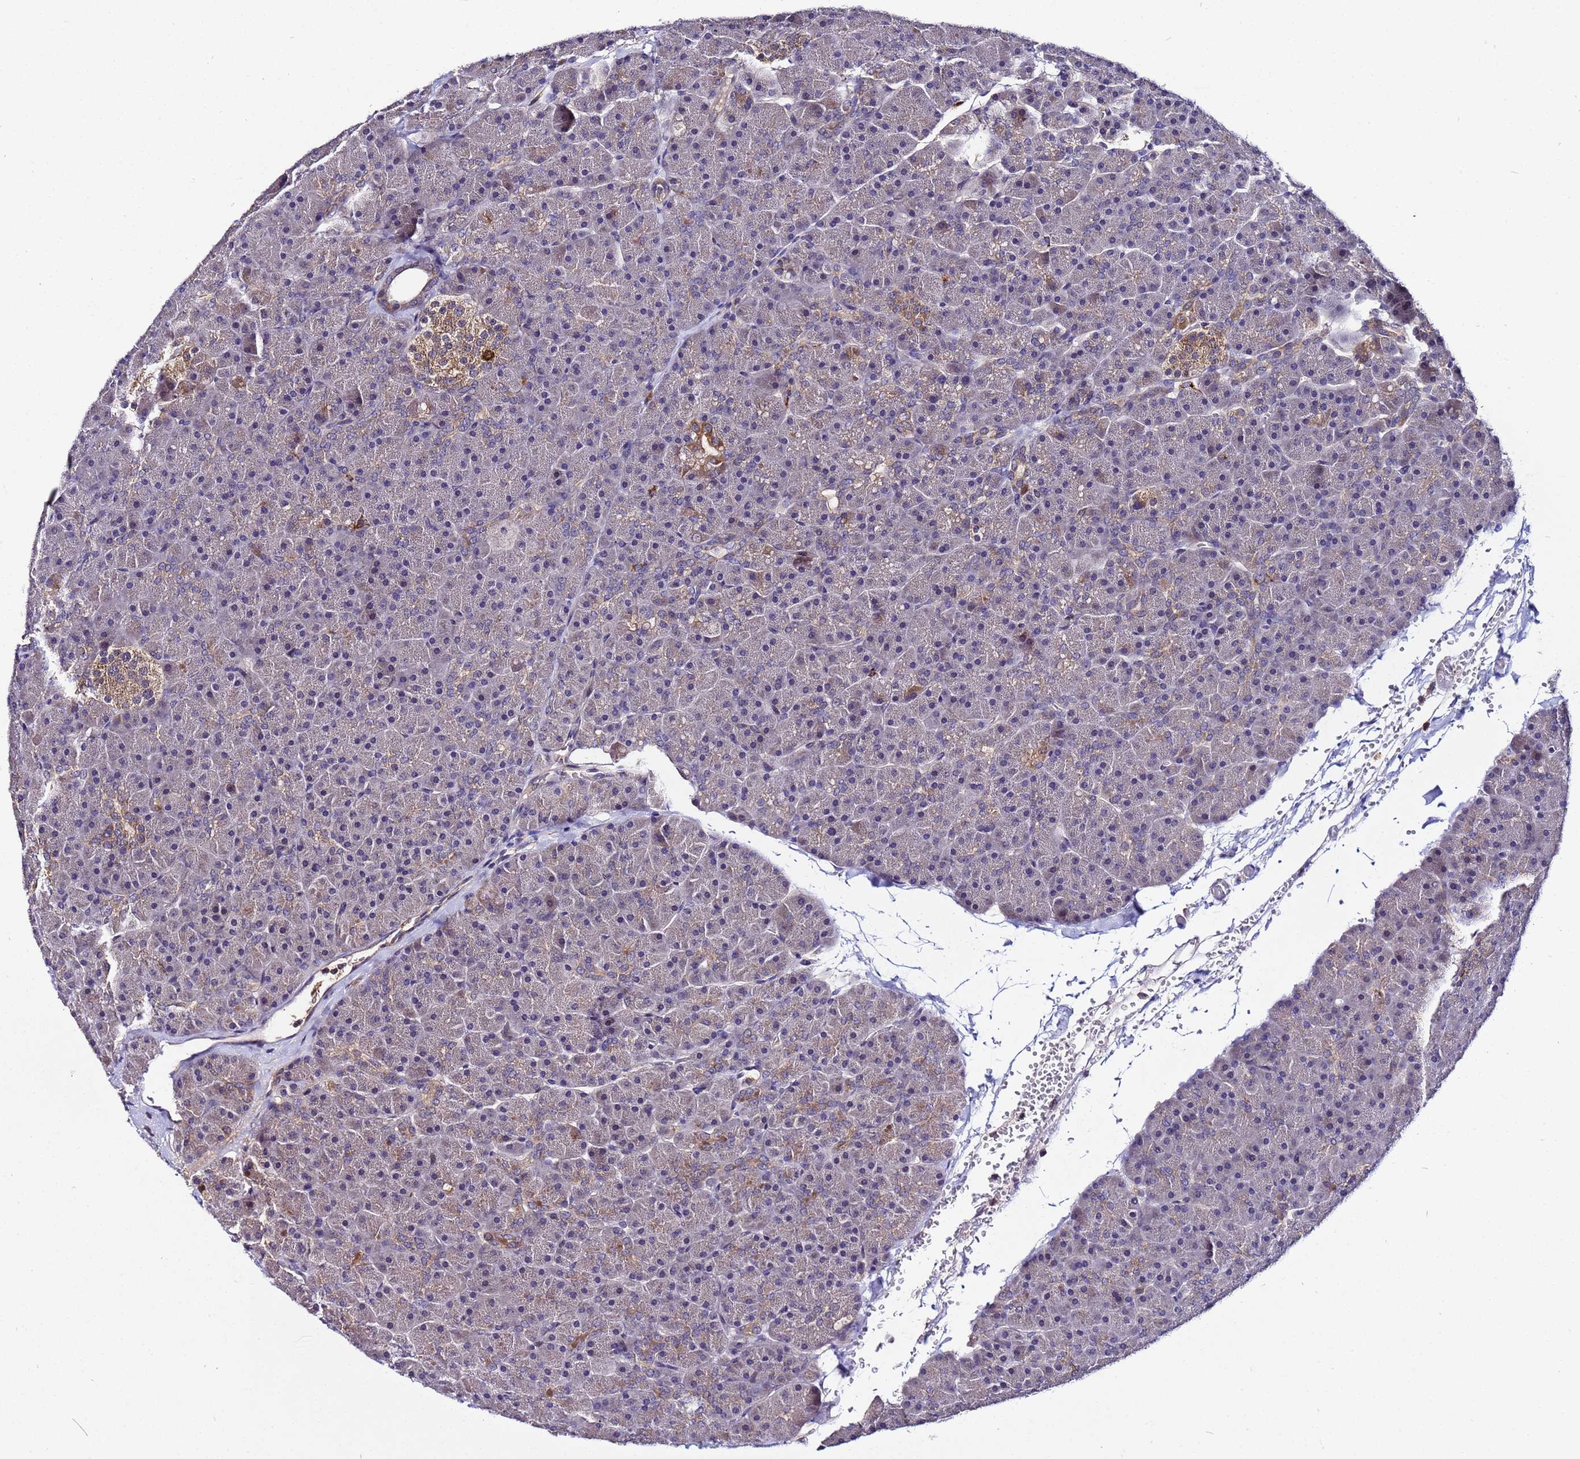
{"staining": {"intensity": "moderate", "quantity": "25%-75%", "location": "cytoplasmic/membranous"}, "tissue": "pancreas", "cell_type": "Exocrine glandular cells", "image_type": "normal", "snomed": [{"axis": "morphology", "description": "Normal tissue, NOS"}, {"axis": "topography", "description": "Pancreas"}], "caption": "Protein positivity by immunohistochemistry exhibits moderate cytoplasmic/membranous expression in about 25%-75% of exocrine glandular cells in unremarkable pancreas. Using DAB (brown) and hematoxylin (blue) stains, captured at high magnification using brightfield microscopy.", "gene": "PLXDC2", "patient": {"sex": "male", "age": 36}}